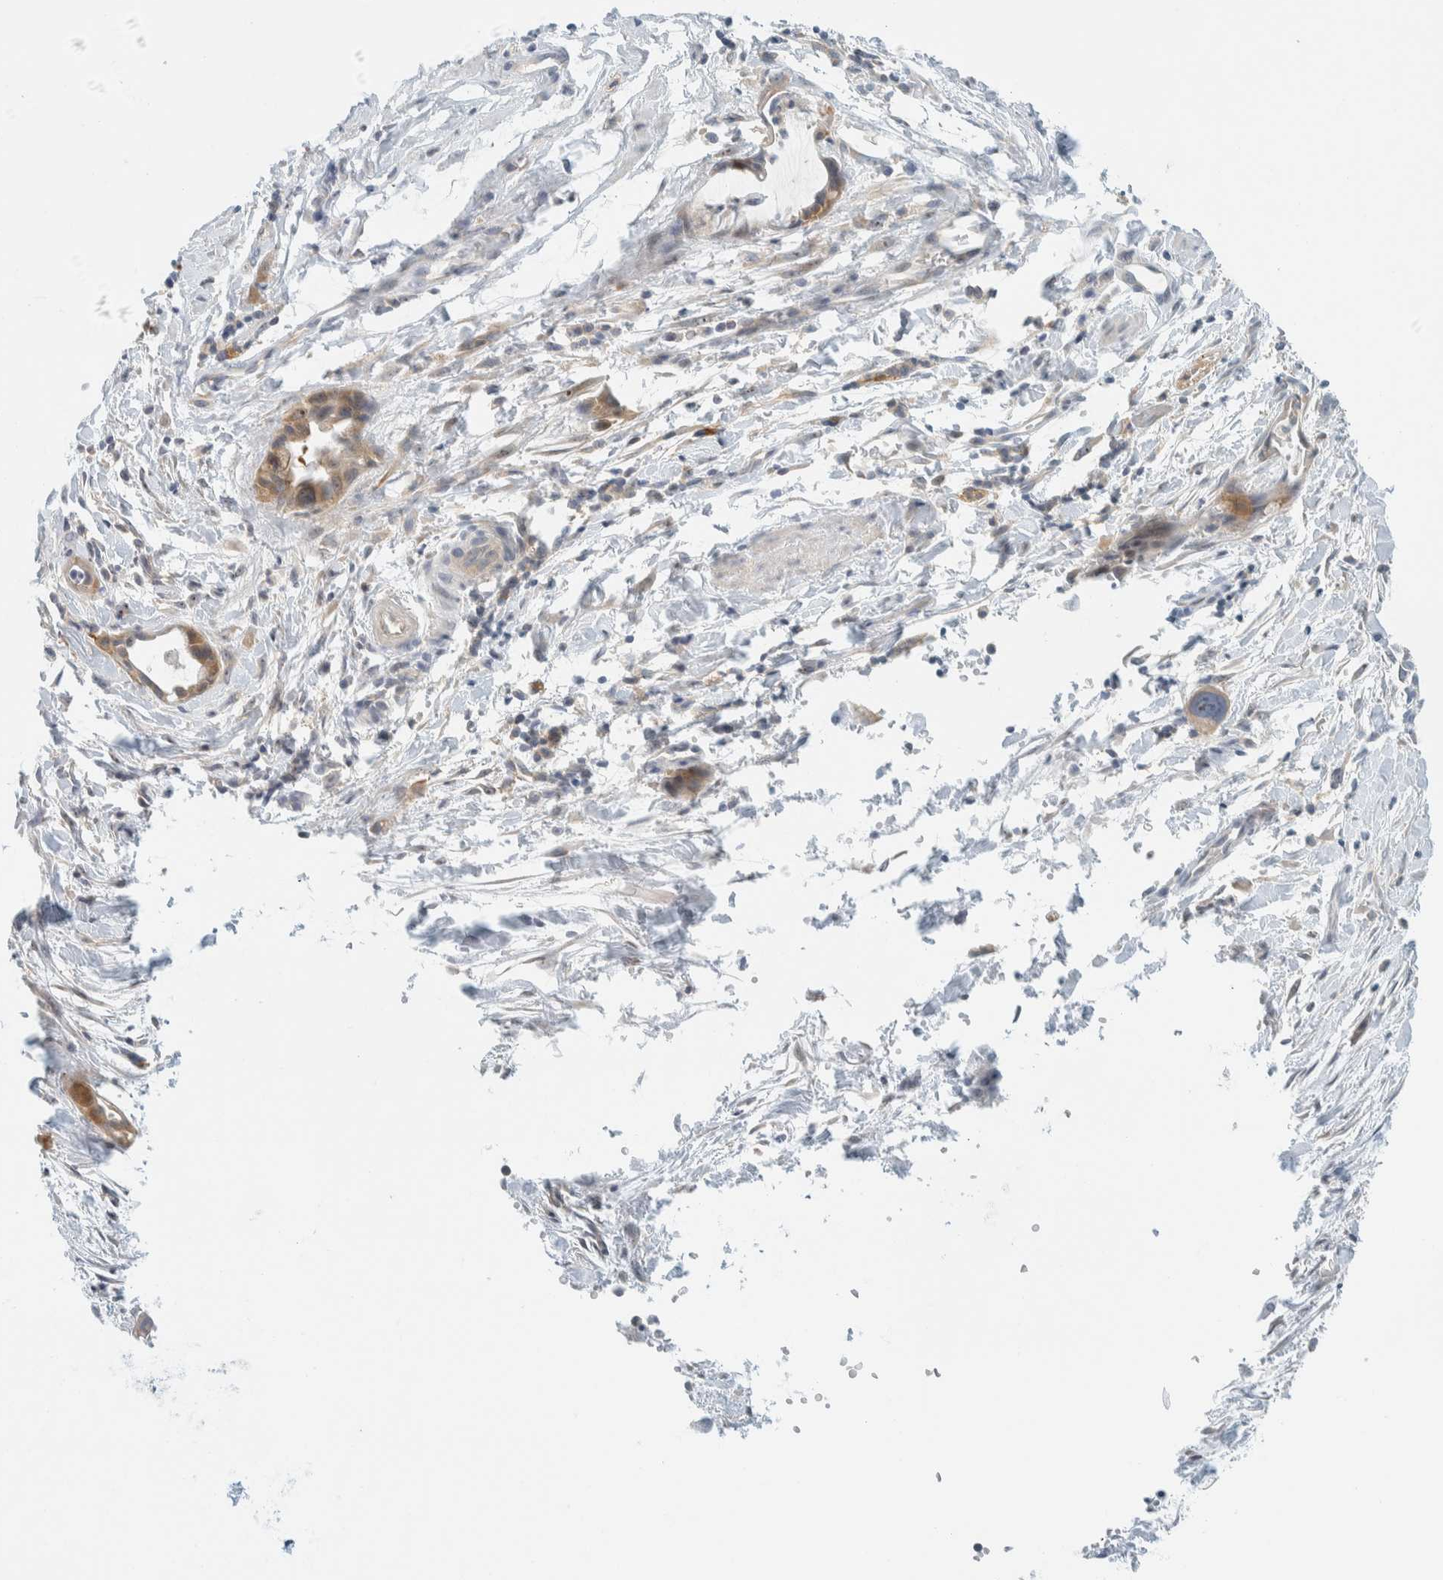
{"staining": {"intensity": "moderate", "quantity": ">75%", "location": "cytoplasmic/membranous"}, "tissue": "pancreatic cancer", "cell_type": "Tumor cells", "image_type": "cancer", "snomed": [{"axis": "morphology", "description": "Adenocarcinoma, NOS"}, {"axis": "topography", "description": "Pancreas"}], "caption": "Brown immunohistochemical staining in human pancreatic cancer displays moderate cytoplasmic/membranous staining in approximately >75% of tumor cells.", "gene": "NDE1", "patient": {"sex": "male", "age": 59}}